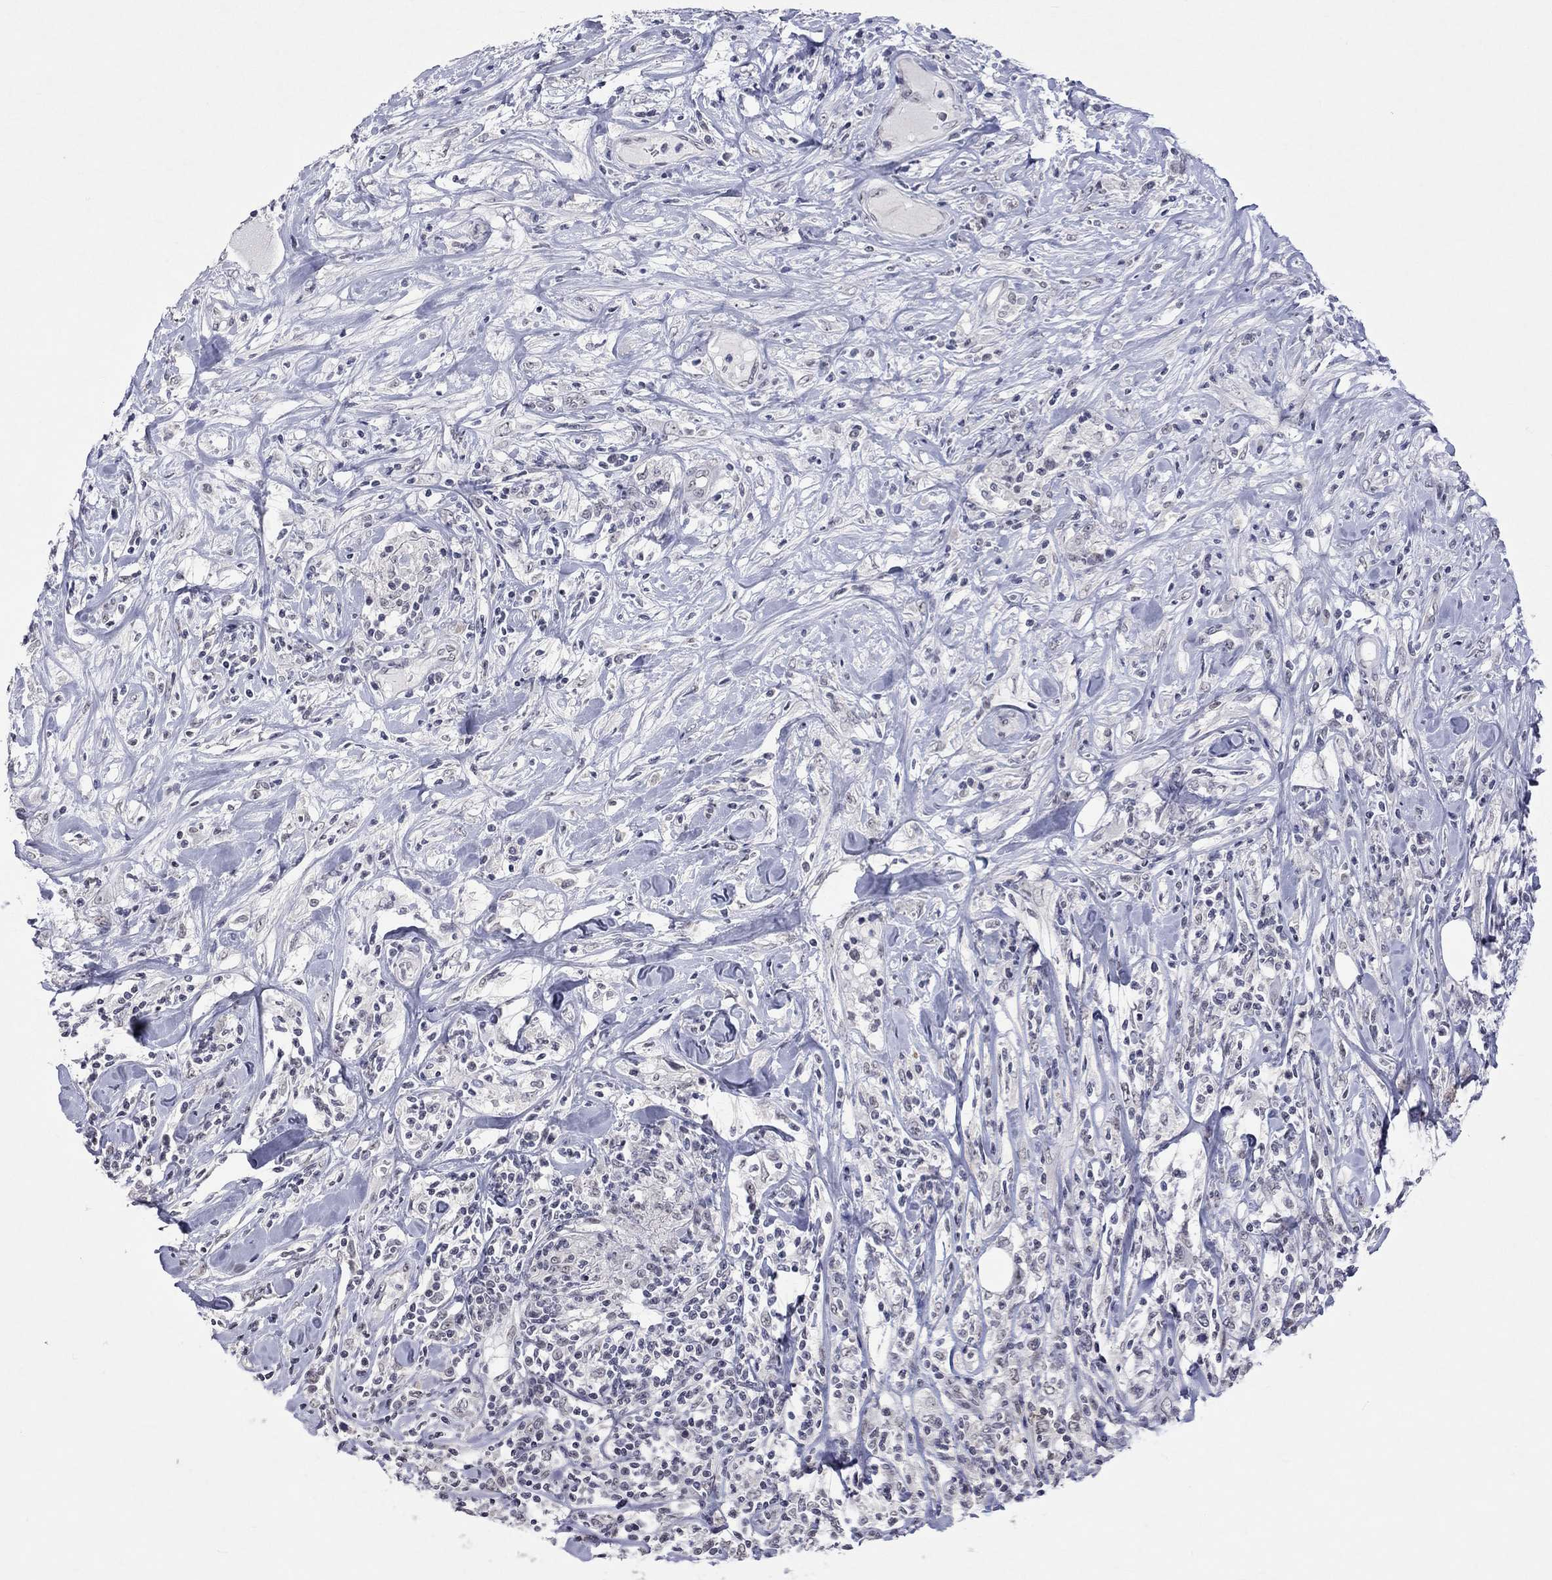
{"staining": {"intensity": "negative", "quantity": "none", "location": "none"}, "tissue": "lymphoma", "cell_type": "Tumor cells", "image_type": "cancer", "snomed": [{"axis": "morphology", "description": "Malignant lymphoma, non-Hodgkin's type, High grade"}, {"axis": "topography", "description": "Lymph node"}], "caption": "An immunohistochemistry (IHC) image of lymphoma is shown. There is no staining in tumor cells of lymphoma.", "gene": "TMEM143", "patient": {"sex": "female", "age": 84}}